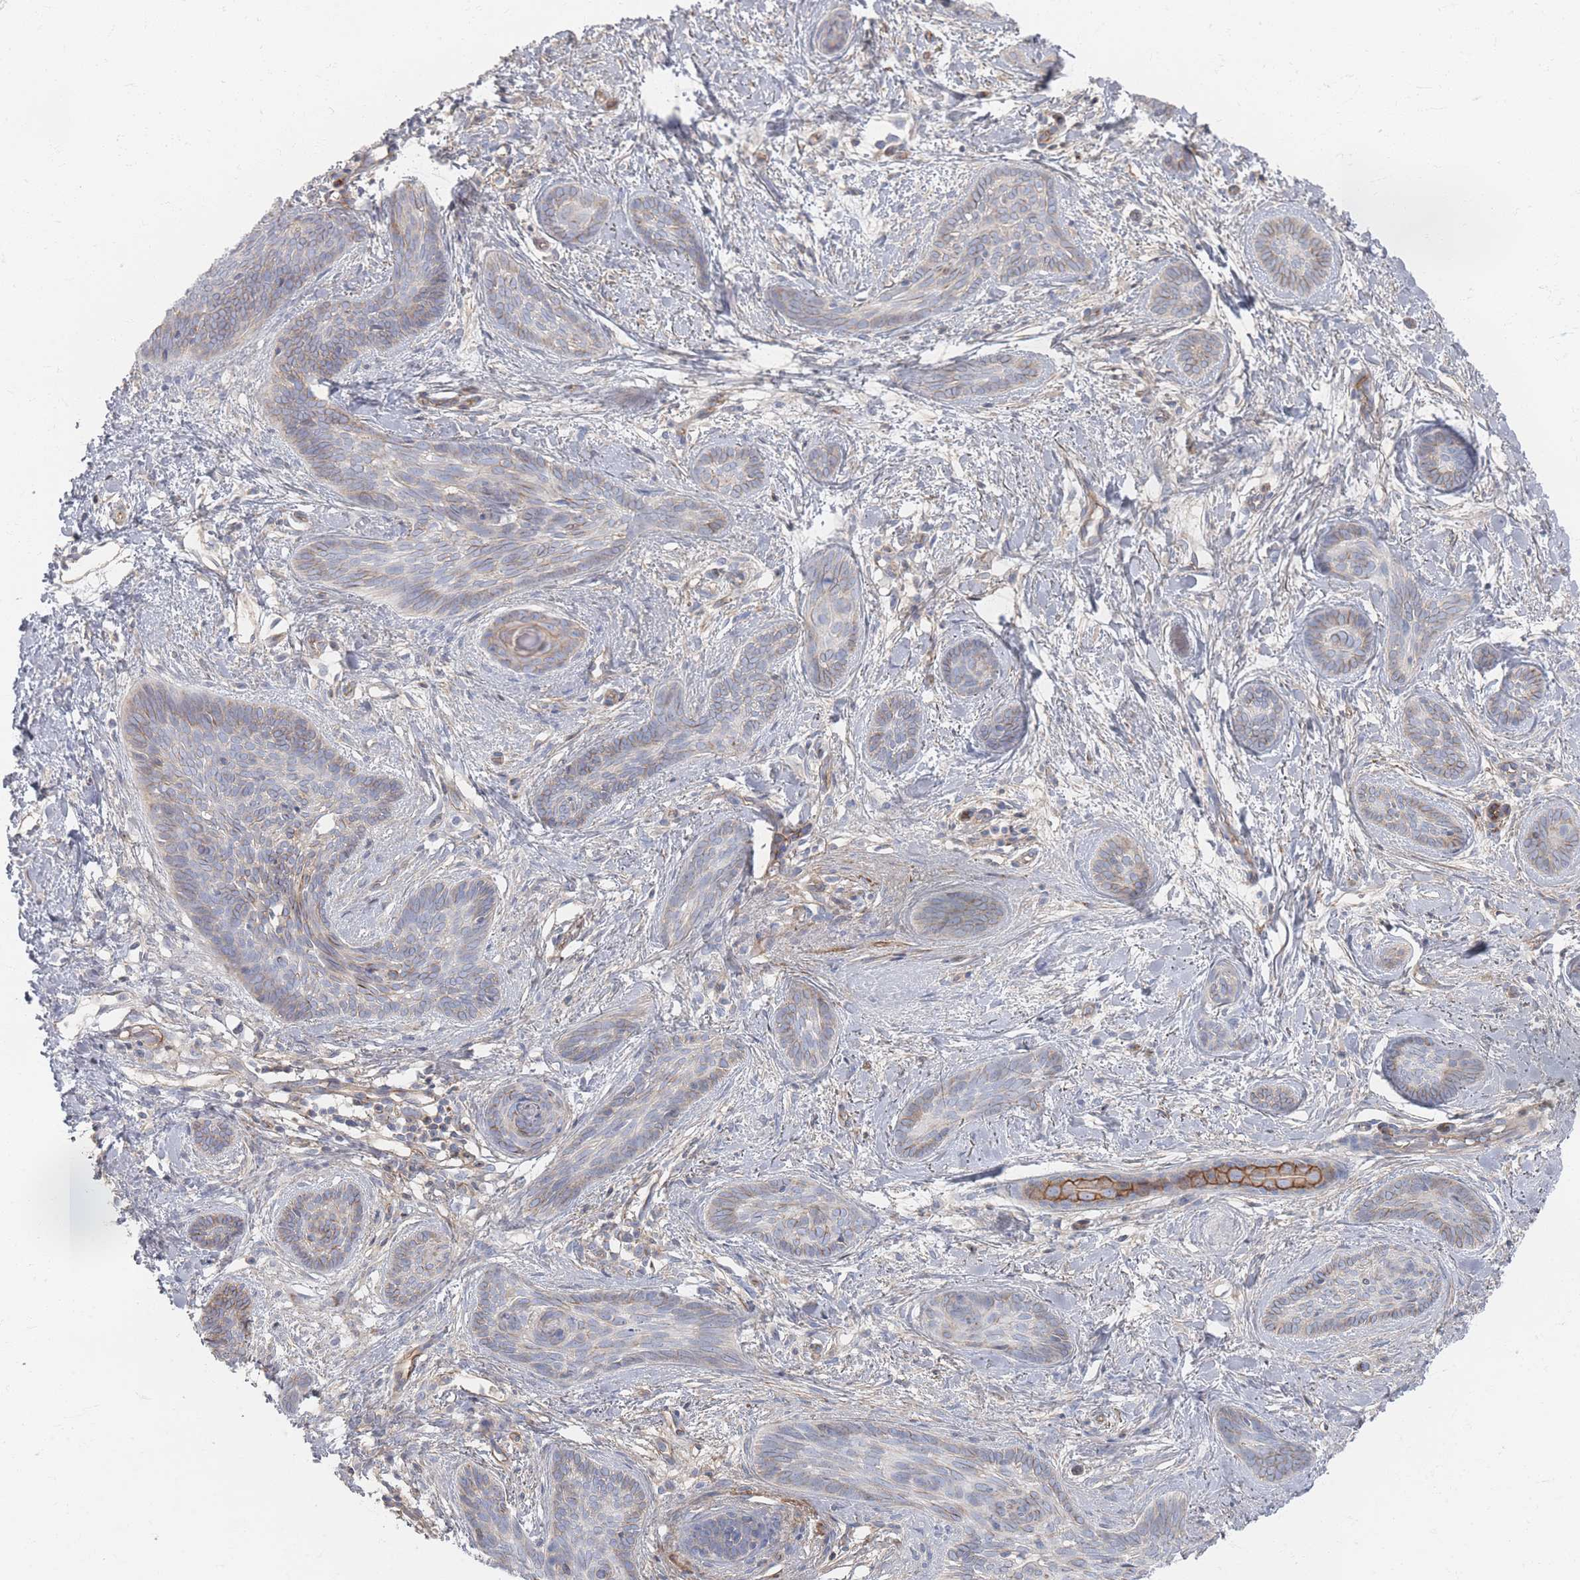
{"staining": {"intensity": "weak", "quantity": "<25%", "location": "cytoplasmic/membranous"}, "tissue": "skin cancer", "cell_type": "Tumor cells", "image_type": "cancer", "snomed": [{"axis": "morphology", "description": "Basal cell carcinoma"}, {"axis": "topography", "description": "Skin"}], "caption": "A high-resolution micrograph shows IHC staining of basal cell carcinoma (skin), which demonstrates no significant expression in tumor cells. (IHC, brightfield microscopy, high magnification).", "gene": "GNB1", "patient": {"sex": "female", "age": 81}}